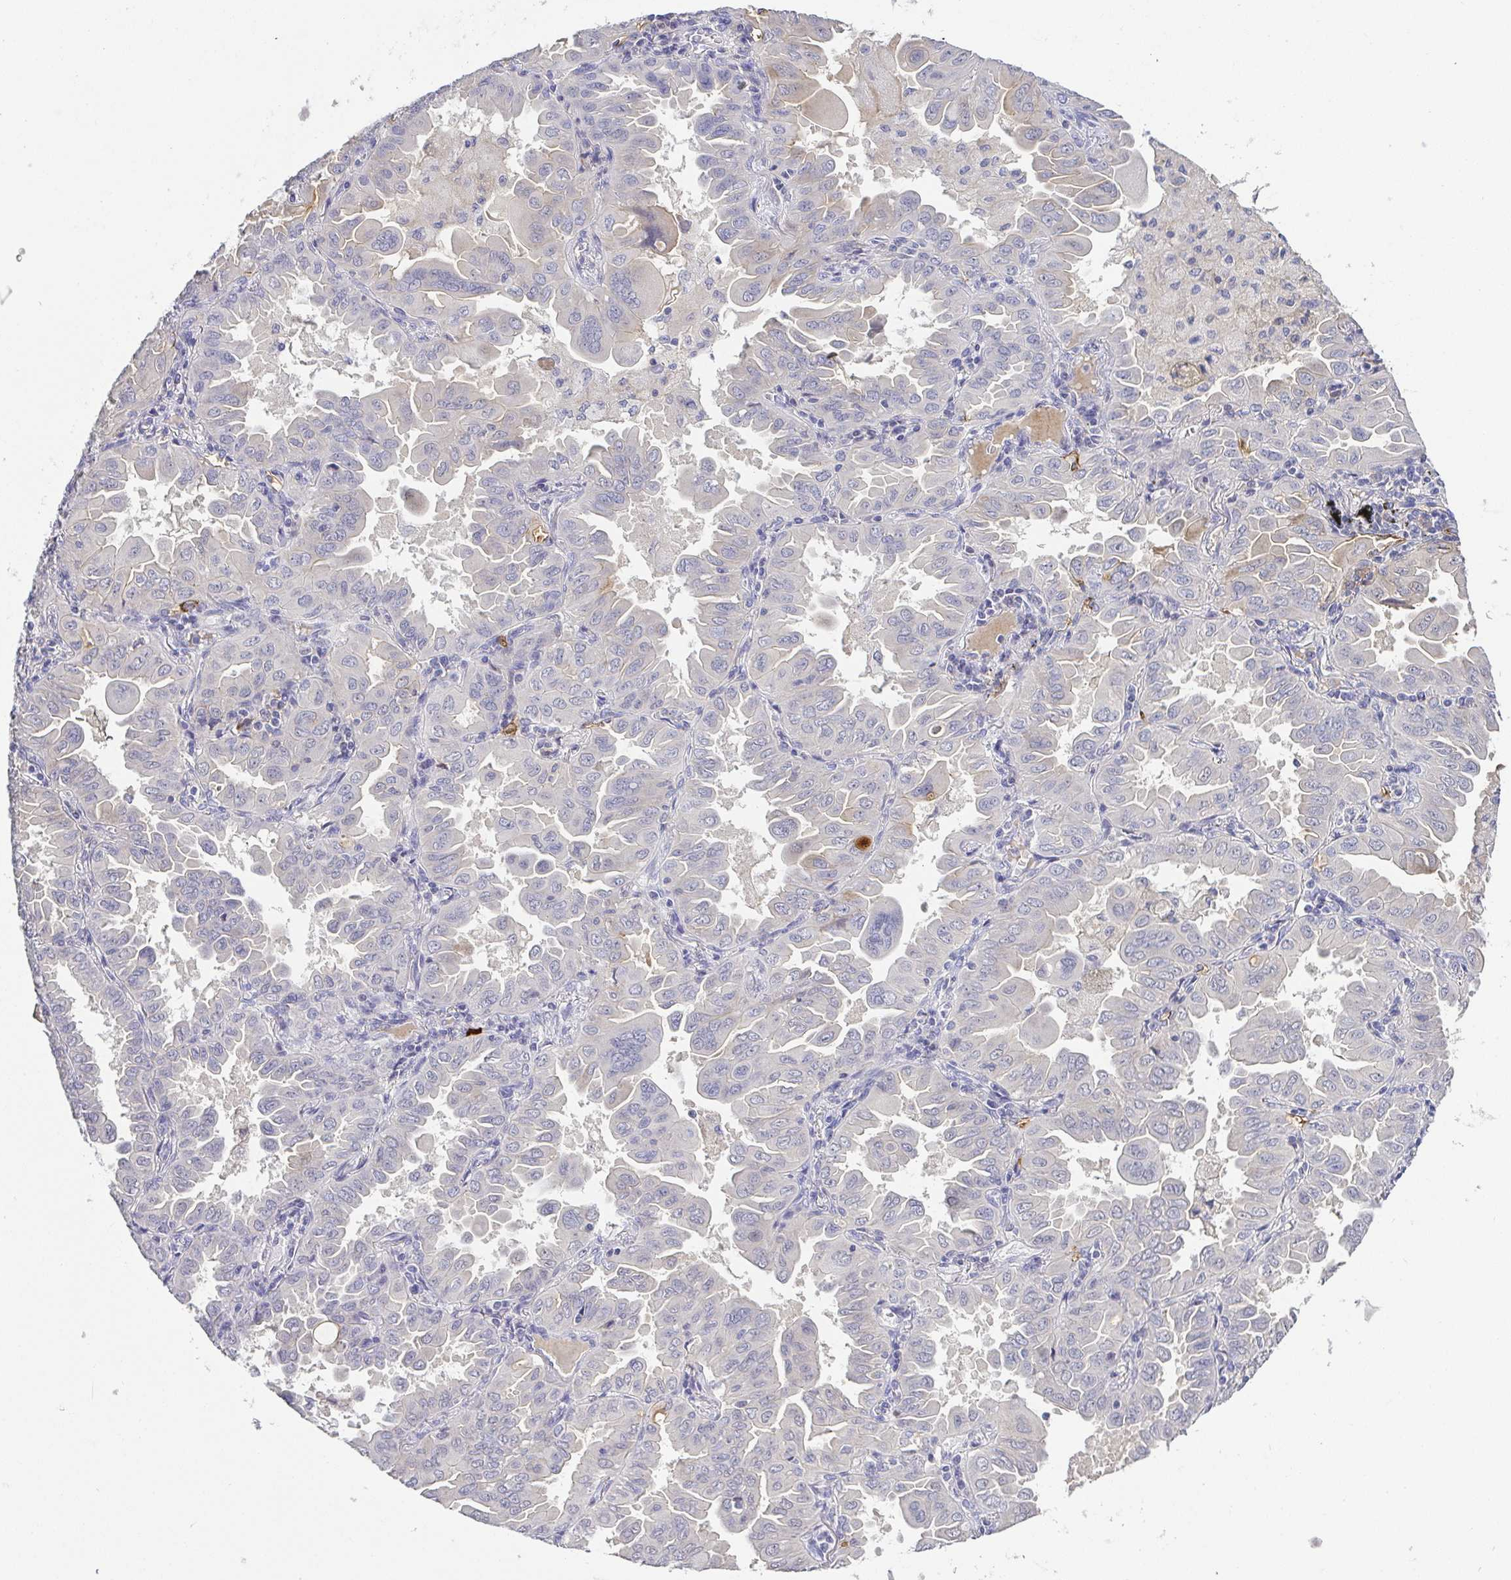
{"staining": {"intensity": "negative", "quantity": "none", "location": "none"}, "tissue": "lung cancer", "cell_type": "Tumor cells", "image_type": "cancer", "snomed": [{"axis": "morphology", "description": "Adenocarcinoma, NOS"}, {"axis": "topography", "description": "Lung"}], "caption": "This is an IHC histopathology image of lung cancer (adenocarcinoma). There is no positivity in tumor cells.", "gene": "RNASE7", "patient": {"sex": "male", "age": 64}}